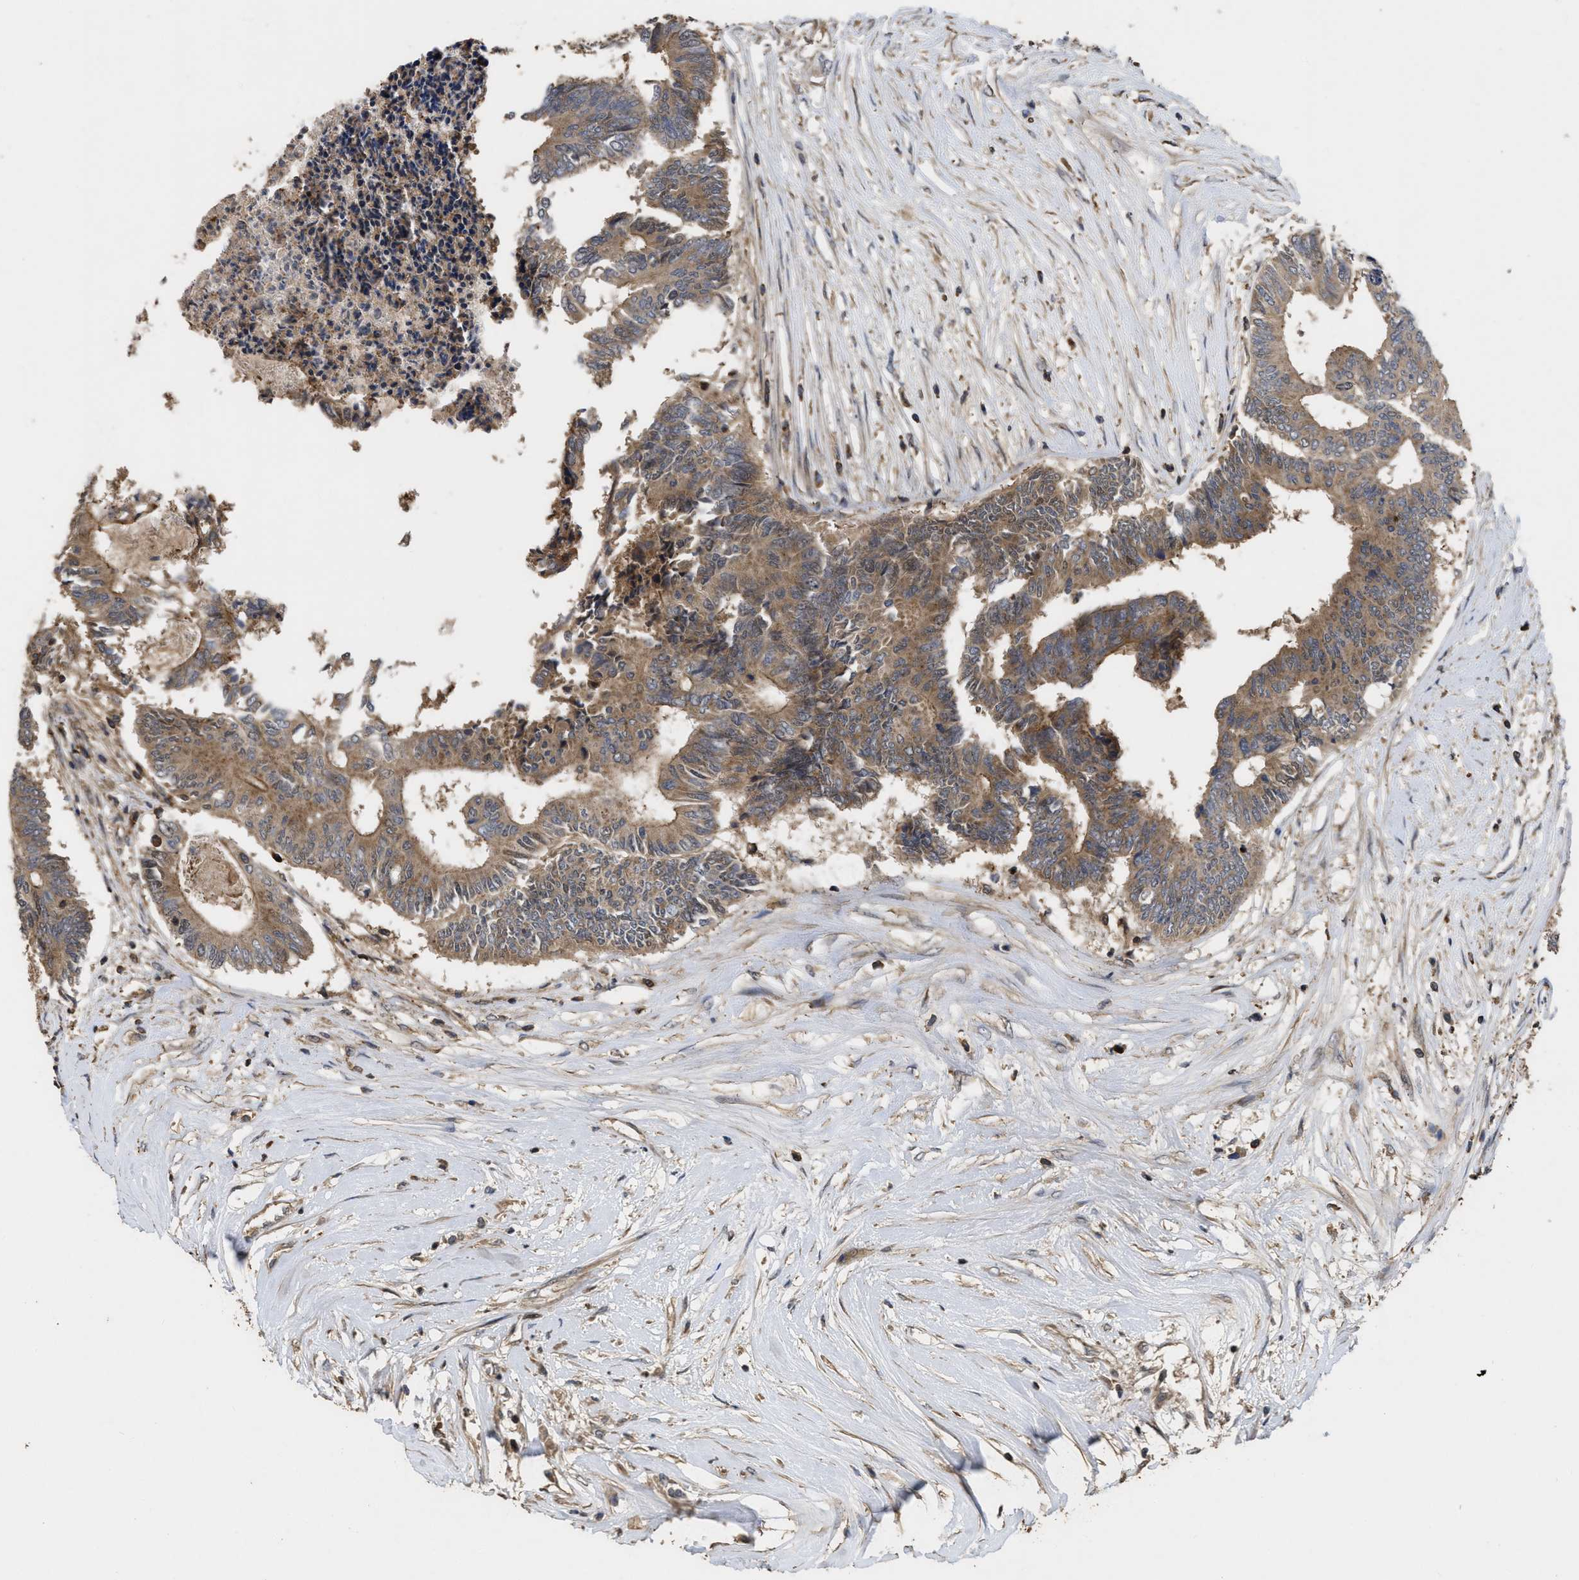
{"staining": {"intensity": "moderate", "quantity": ">75%", "location": "cytoplasmic/membranous"}, "tissue": "colorectal cancer", "cell_type": "Tumor cells", "image_type": "cancer", "snomed": [{"axis": "morphology", "description": "Adenocarcinoma, NOS"}, {"axis": "topography", "description": "Rectum"}], "caption": "Protein expression analysis of human colorectal cancer (adenocarcinoma) reveals moderate cytoplasmic/membranous staining in approximately >75% of tumor cells.", "gene": "CBR3", "patient": {"sex": "male", "age": 63}}